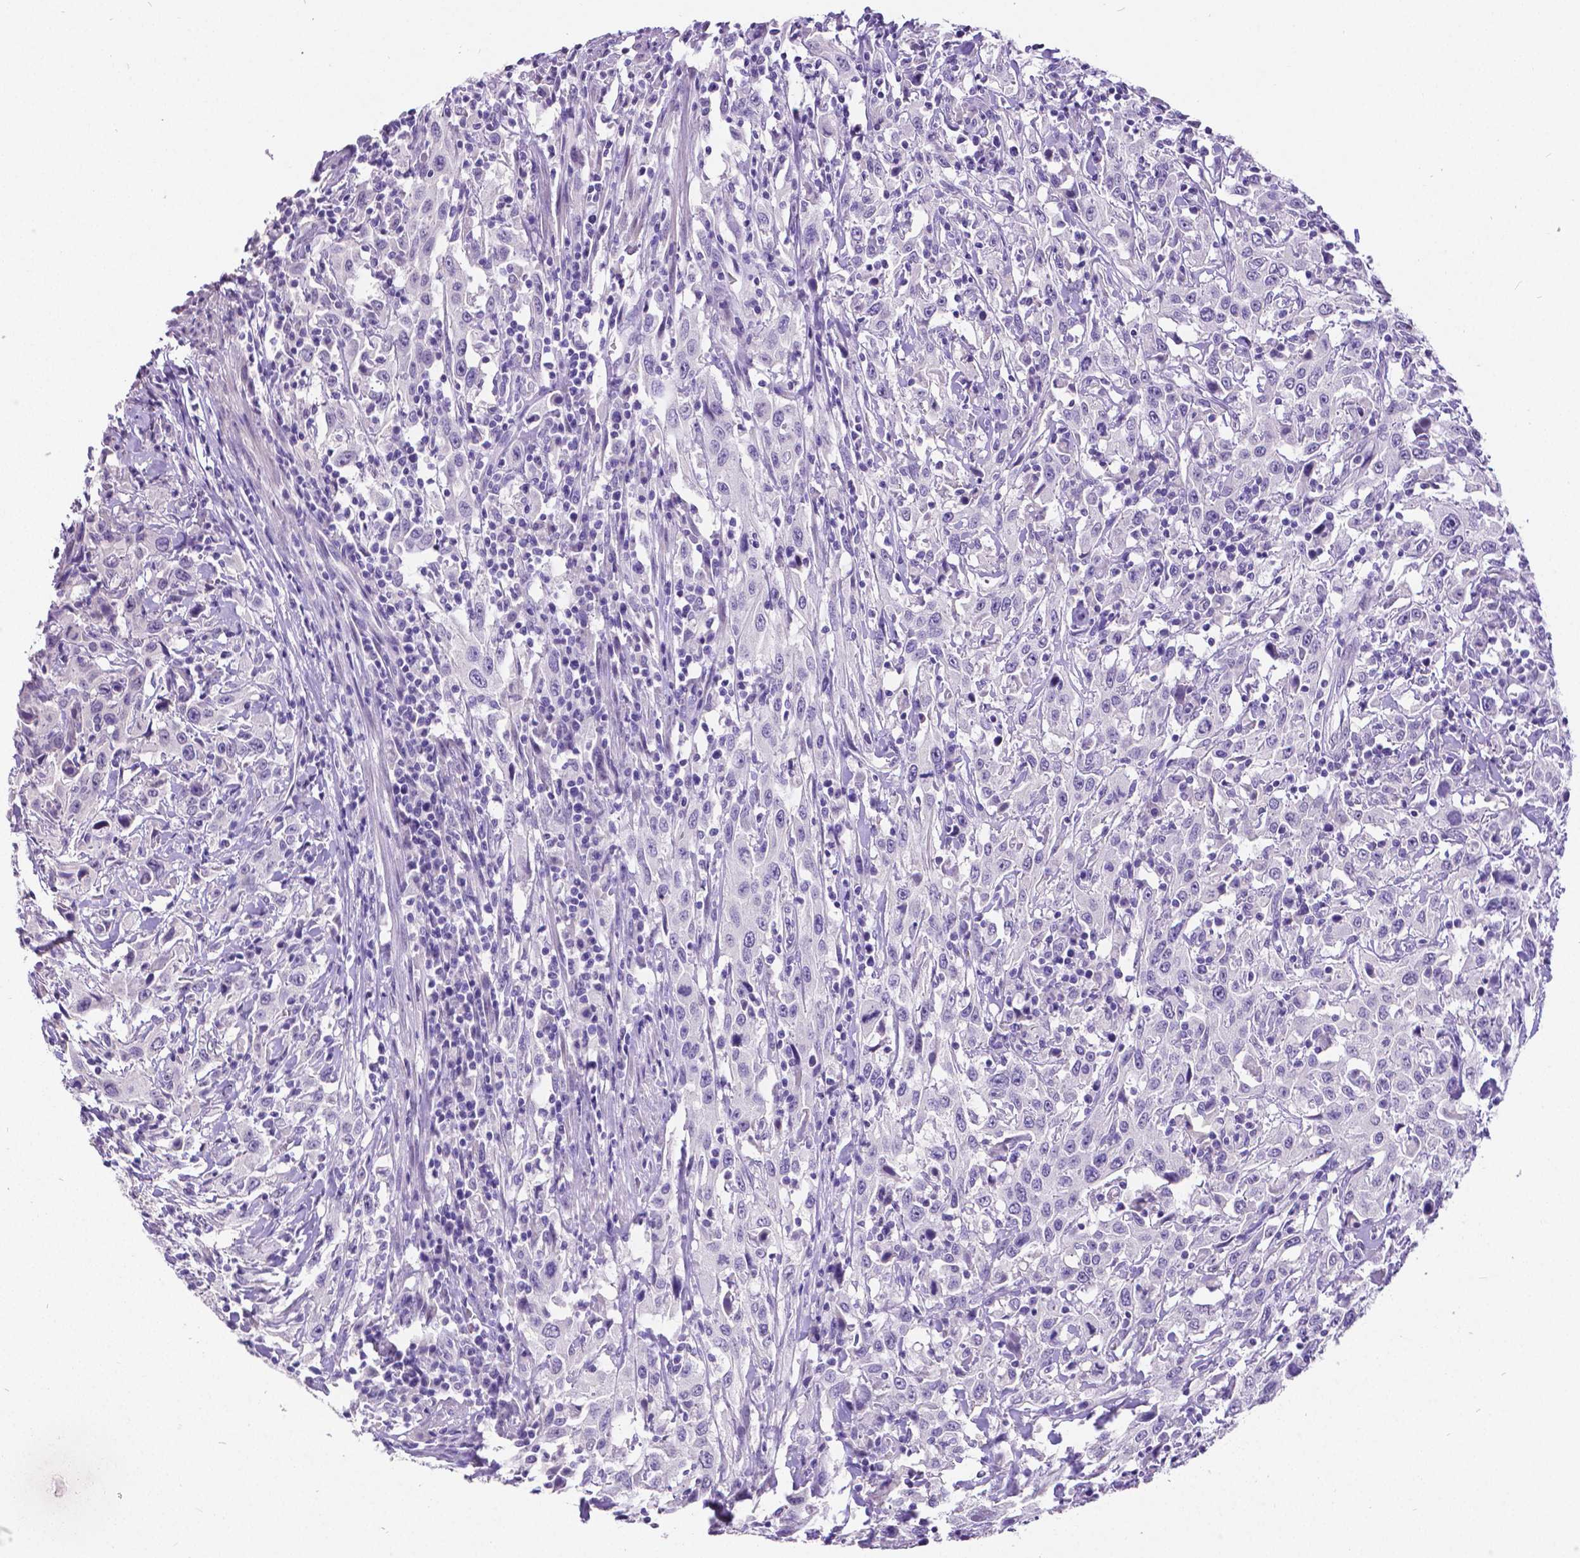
{"staining": {"intensity": "negative", "quantity": "none", "location": "none"}, "tissue": "urothelial cancer", "cell_type": "Tumor cells", "image_type": "cancer", "snomed": [{"axis": "morphology", "description": "Urothelial carcinoma, High grade"}, {"axis": "topography", "description": "Urinary bladder"}], "caption": "Urothelial carcinoma (high-grade) was stained to show a protein in brown. There is no significant expression in tumor cells.", "gene": "SATB2", "patient": {"sex": "male", "age": 61}}